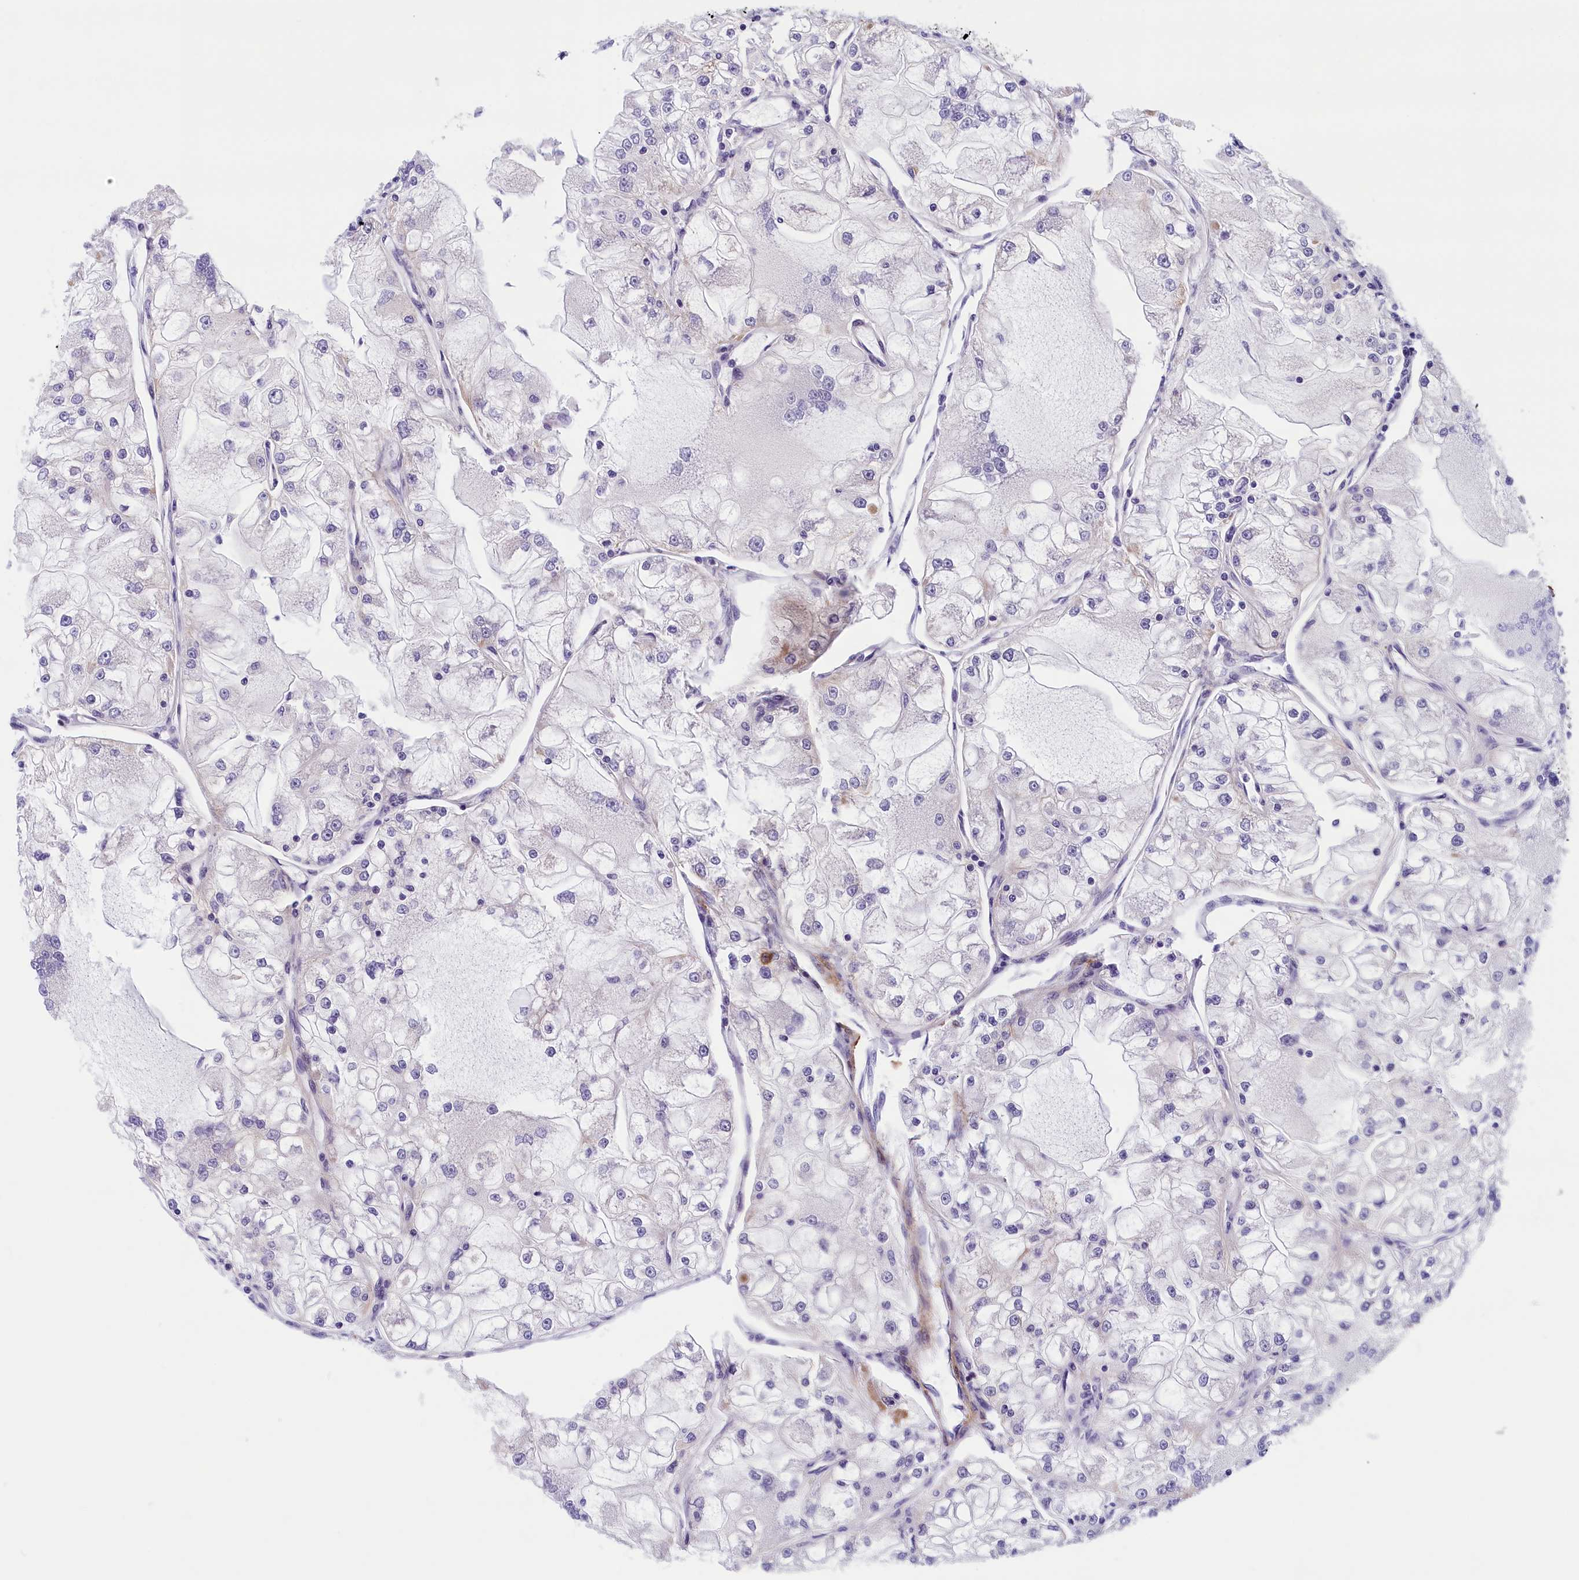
{"staining": {"intensity": "negative", "quantity": "none", "location": "none"}, "tissue": "renal cancer", "cell_type": "Tumor cells", "image_type": "cancer", "snomed": [{"axis": "morphology", "description": "Adenocarcinoma, NOS"}, {"axis": "topography", "description": "Kidney"}], "caption": "An immunohistochemistry micrograph of renal adenocarcinoma is shown. There is no staining in tumor cells of renal adenocarcinoma.", "gene": "BCL2L13", "patient": {"sex": "female", "age": 72}}